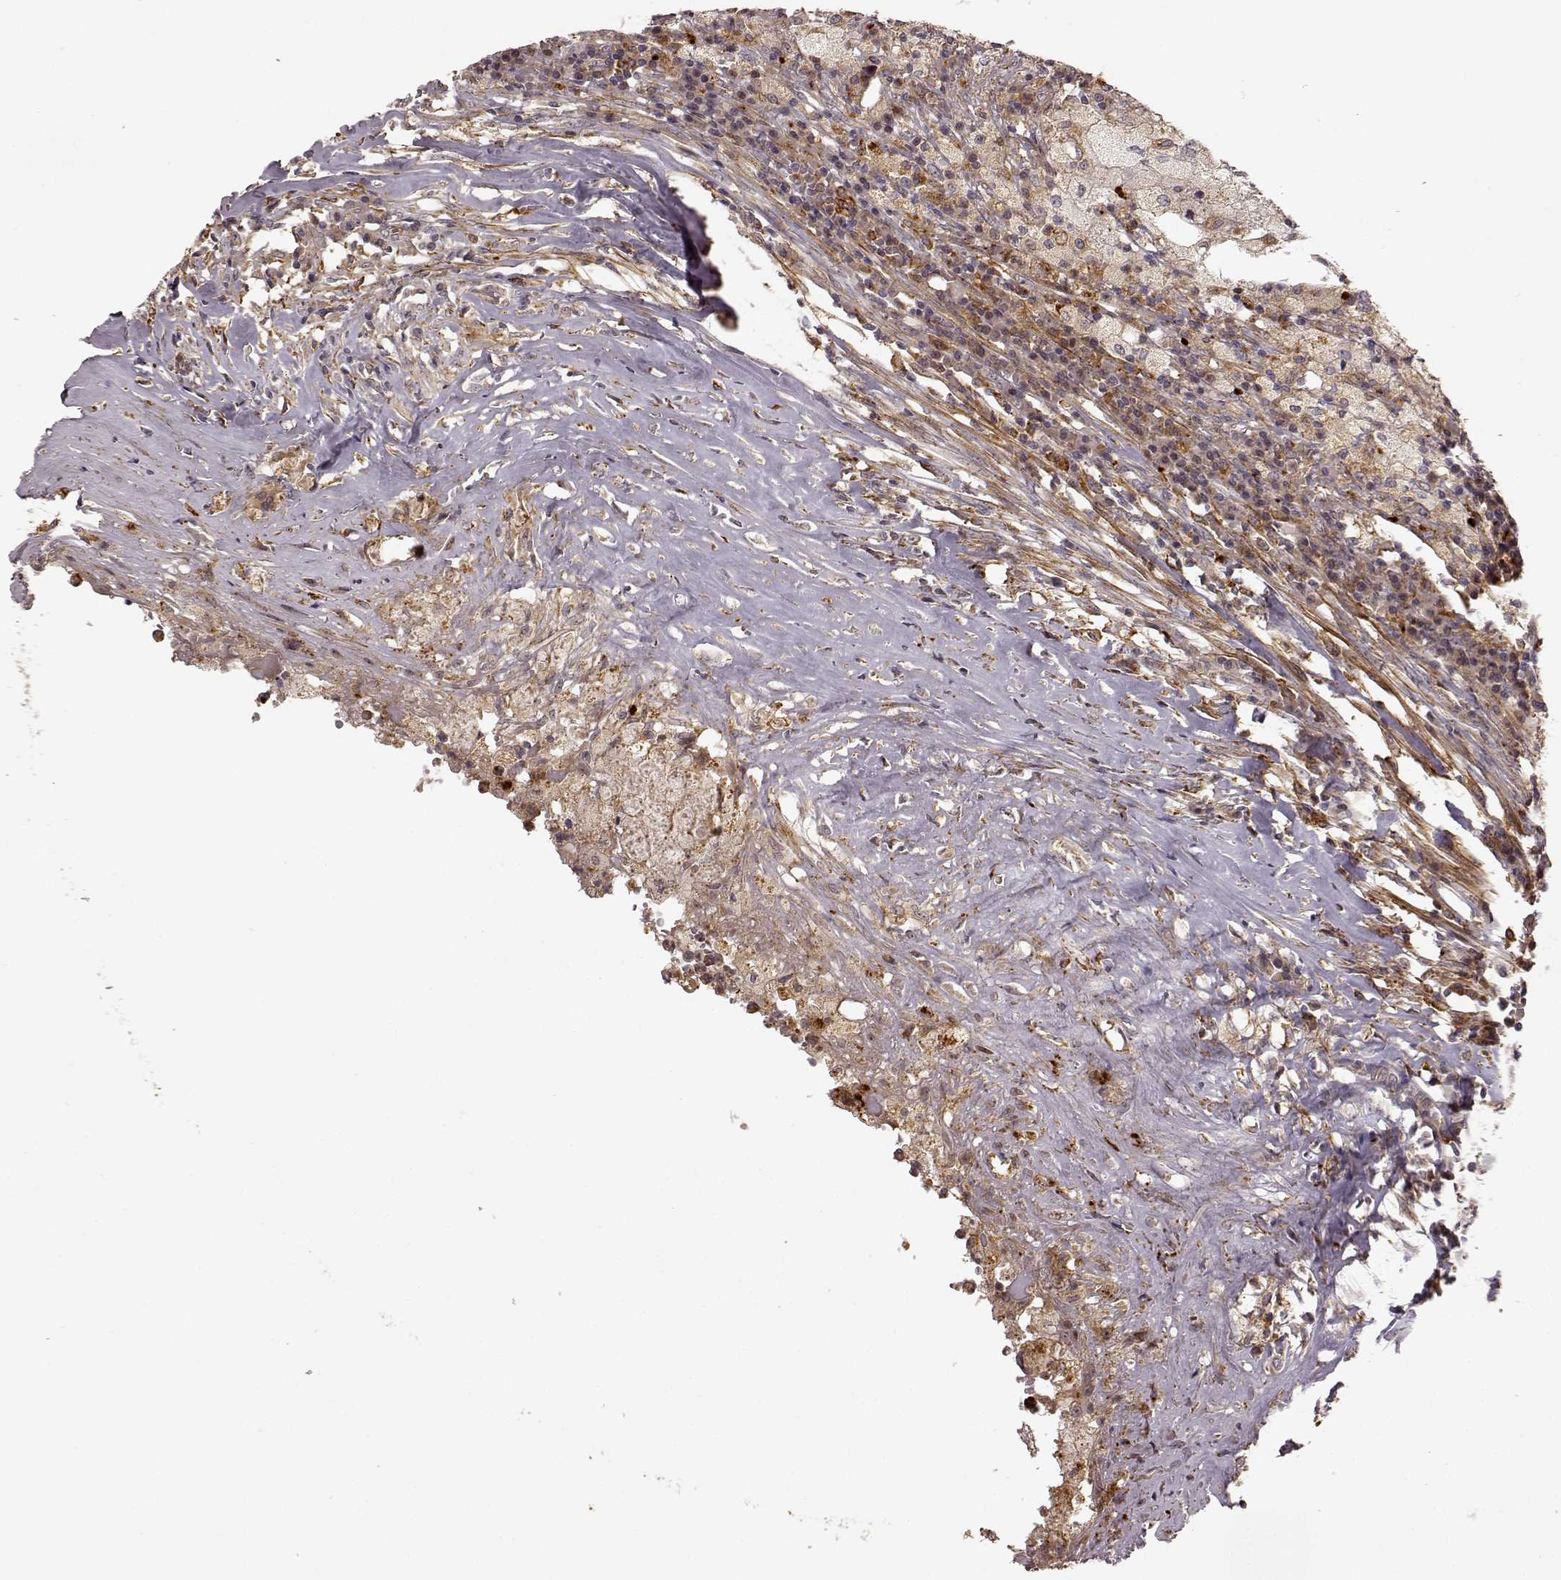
{"staining": {"intensity": "weak", "quantity": ">75%", "location": "cytoplasmic/membranous"}, "tissue": "testis cancer", "cell_type": "Tumor cells", "image_type": "cancer", "snomed": [{"axis": "morphology", "description": "Necrosis, NOS"}, {"axis": "morphology", "description": "Carcinoma, Embryonal, NOS"}, {"axis": "topography", "description": "Testis"}], "caption": "Immunohistochemical staining of human embryonal carcinoma (testis) displays weak cytoplasmic/membranous protein positivity in approximately >75% of tumor cells. (DAB (3,3'-diaminobenzidine) IHC with brightfield microscopy, high magnification).", "gene": "SLC12A9", "patient": {"sex": "male", "age": 19}}